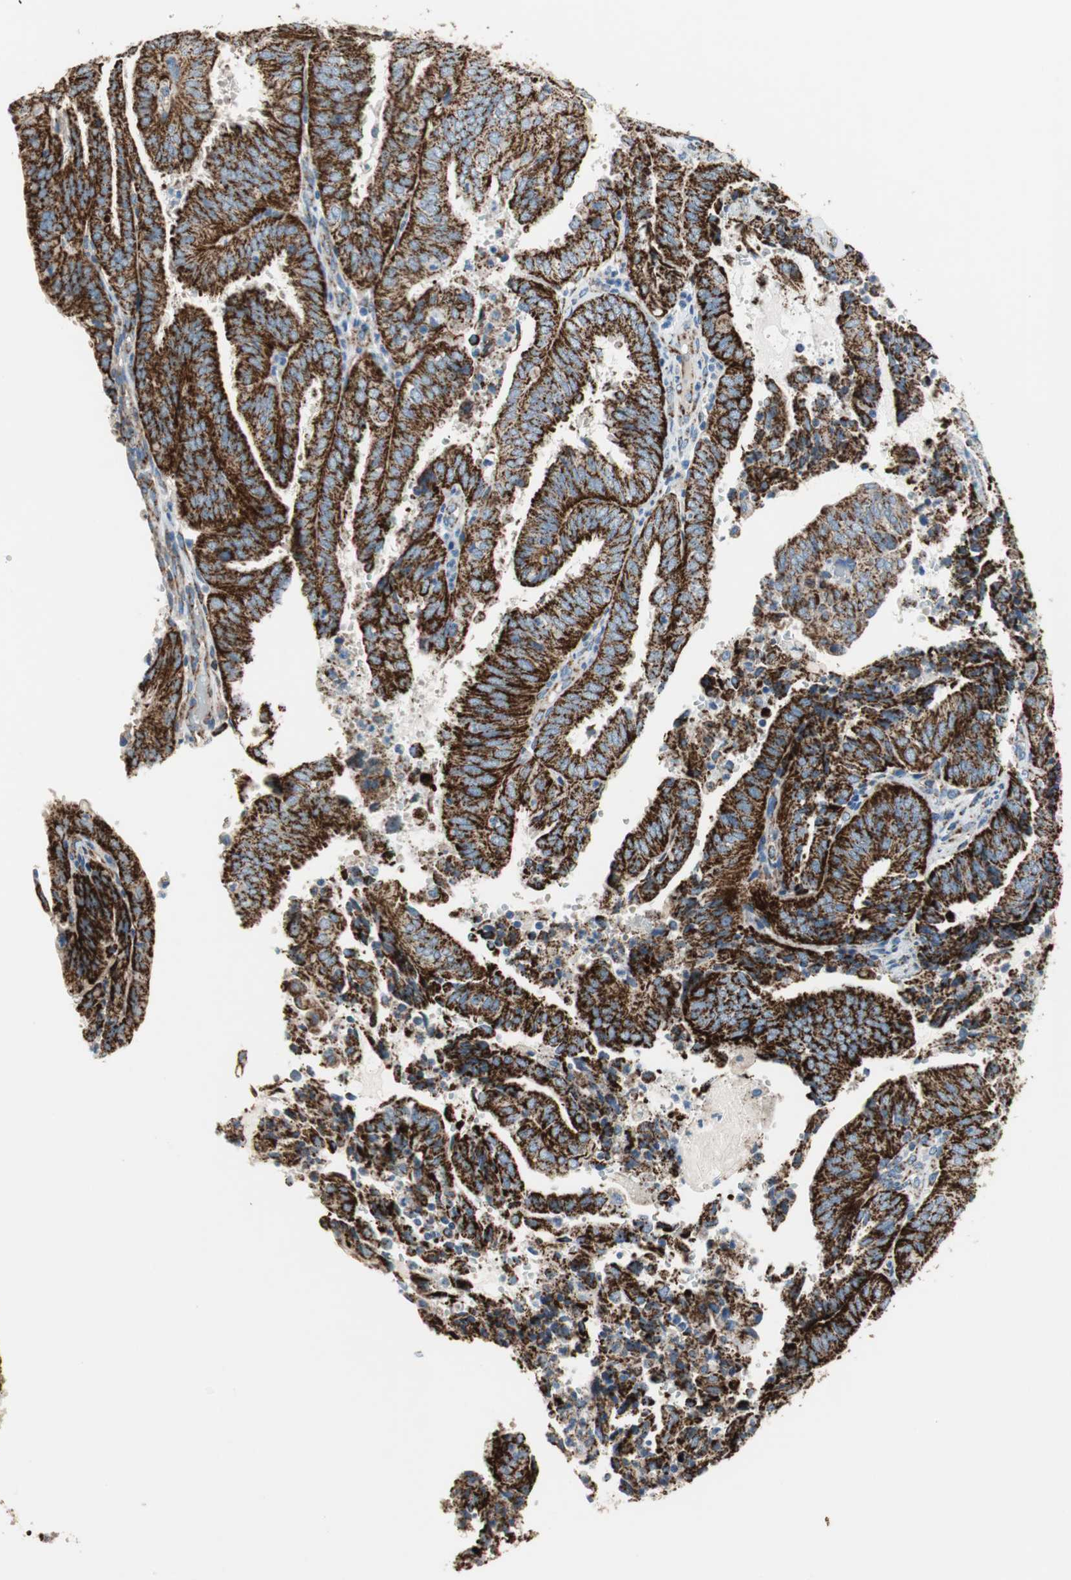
{"staining": {"intensity": "strong", "quantity": ">75%", "location": "cytoplasmic/membranous"}, "tissue": "endometrial cancer", "cell_type": "Tumor cells", "image_type": "cancer", "snomed": [{"axis": "morphology", "description": "Adenocarcinoma, NOS"}, {"axis": "topography", "description": "Uterus"}], "caption": "Brown immunohistochemical staining in endometrial cancer reveals strong cytoplasmic/membranous staining in approximately >75% of tumor cells. The staining was performed using DAB to visualize the protein expression in brown, while the nuclei were stained in blue with hematoxylin (Magnification: 20x).", "gene": "TST", "patient": {"sex": "female", "age": 60}}